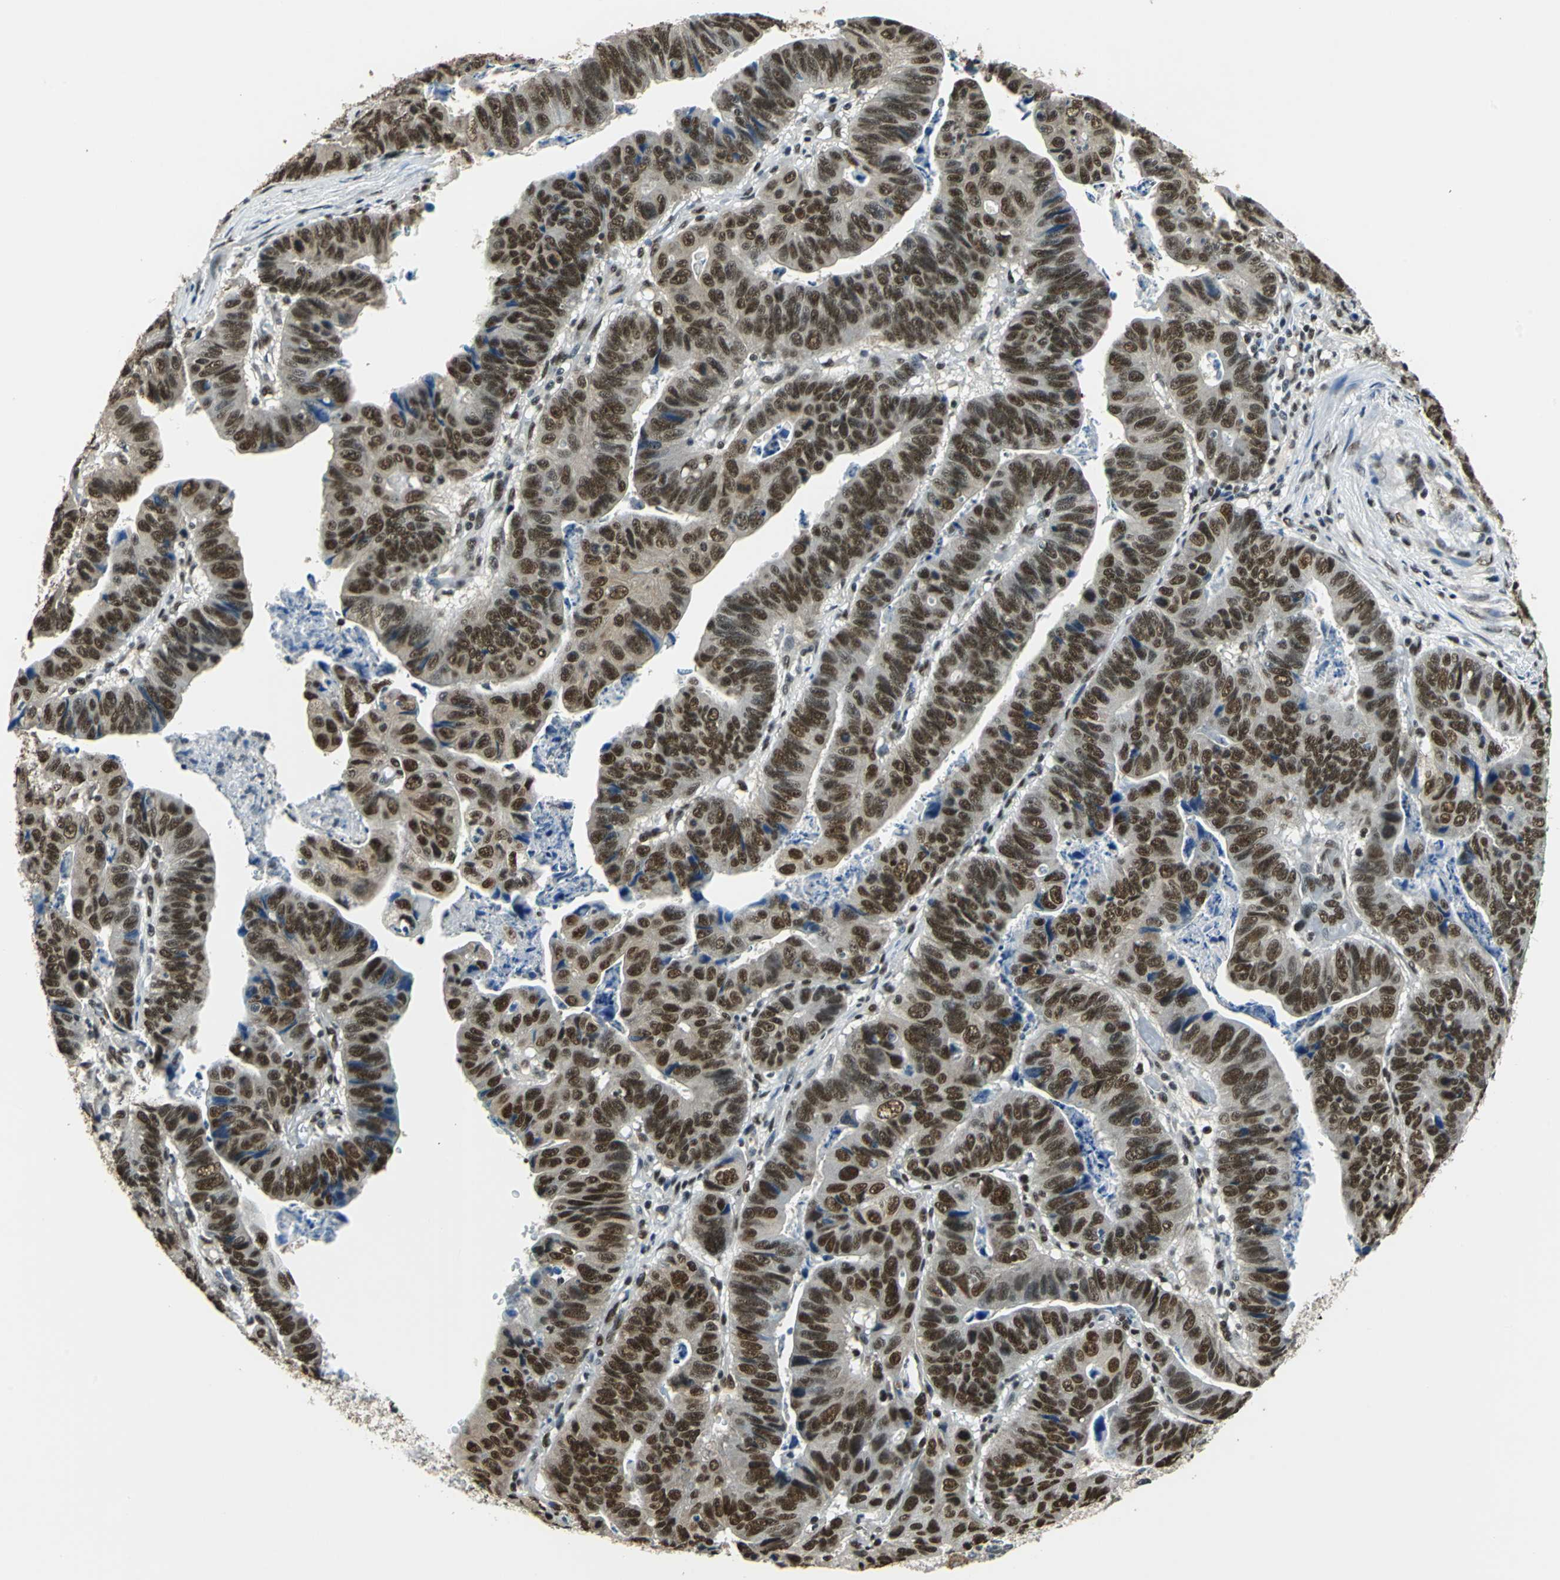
{"staining": {"intensity": "strong", "quantity": ">75%", "location": "cytoplasmic/membranous,nuclear"}, "tissue": "stomach cancer", "cell_type": "Tumor cells", "image_type": "cancer", "snomed": [{"axis": "morphology", "description": "Adenocarcinoma, NOS"}, {"axis": "topography", "description": "Stomach, lower"}], "caption": "A high-resolution histopathology image shows immunohistochemistry (IHC) staining of stomach adenocarcinoma, which demonstrates strong cytoplasmic/membranous and nuclear expression in about >75% of tumor cells.", "gene": "RBM14", "patient": {"sex": "male", "age": 77}}